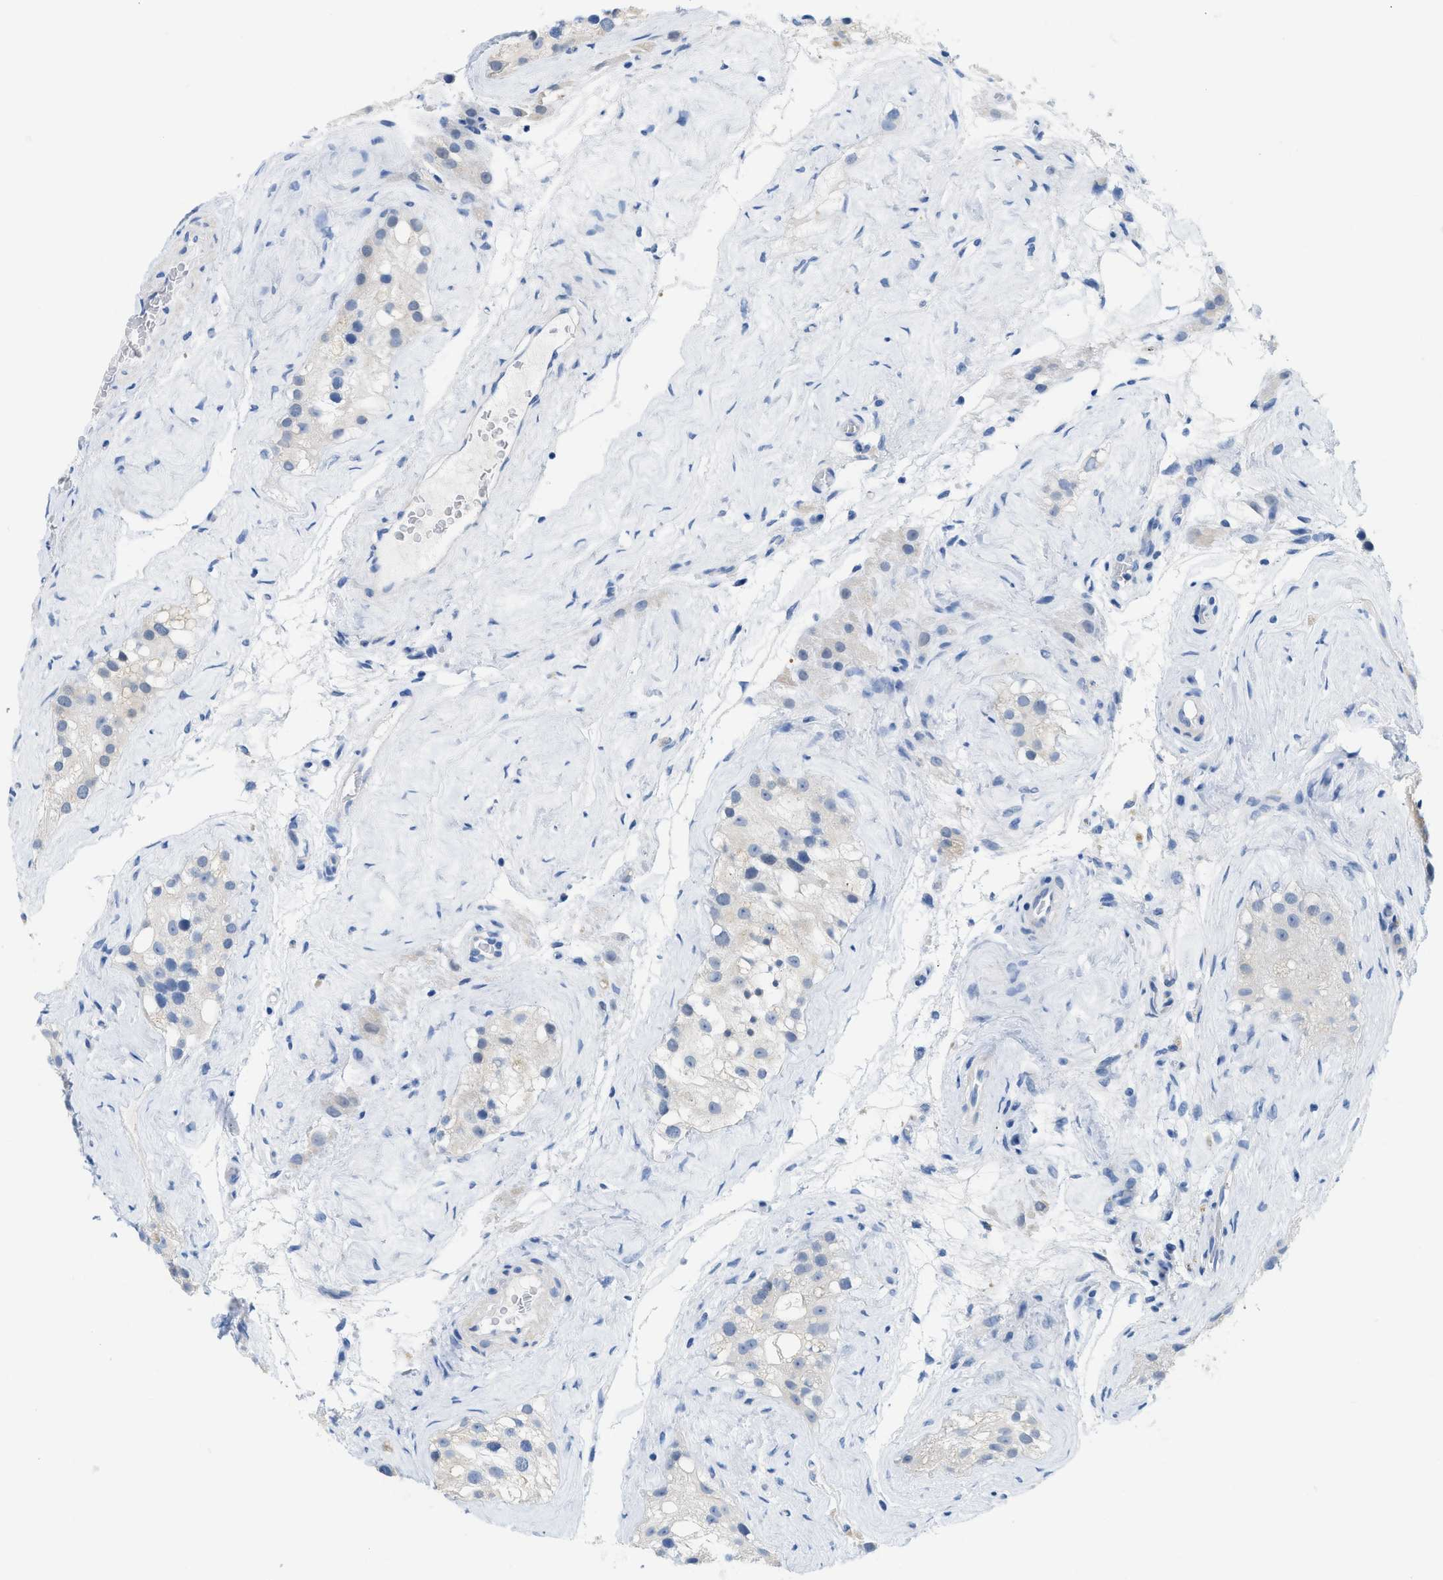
{"staining": {"intensity": "negative", "quantity": "none", "location": "none"}, "tissue": "testis", "cell_type": "Cells in seminiferous ducts", "image_type": "normal", "snomed": [{"axis": "morphology", "description": "Normal tissue, NOS"}, {"axis": "morphology", "description": "Seminoma, NOS"}, {"axis": "topography", "description": "Testis"}], "caption": "The immunohistochemistry image has no significant positivity in cells in seminiferous ducts of testis. Nuclei are stained in blue.", "gene": "BPGM", "patient": {"sex": "male", "age": 71}}